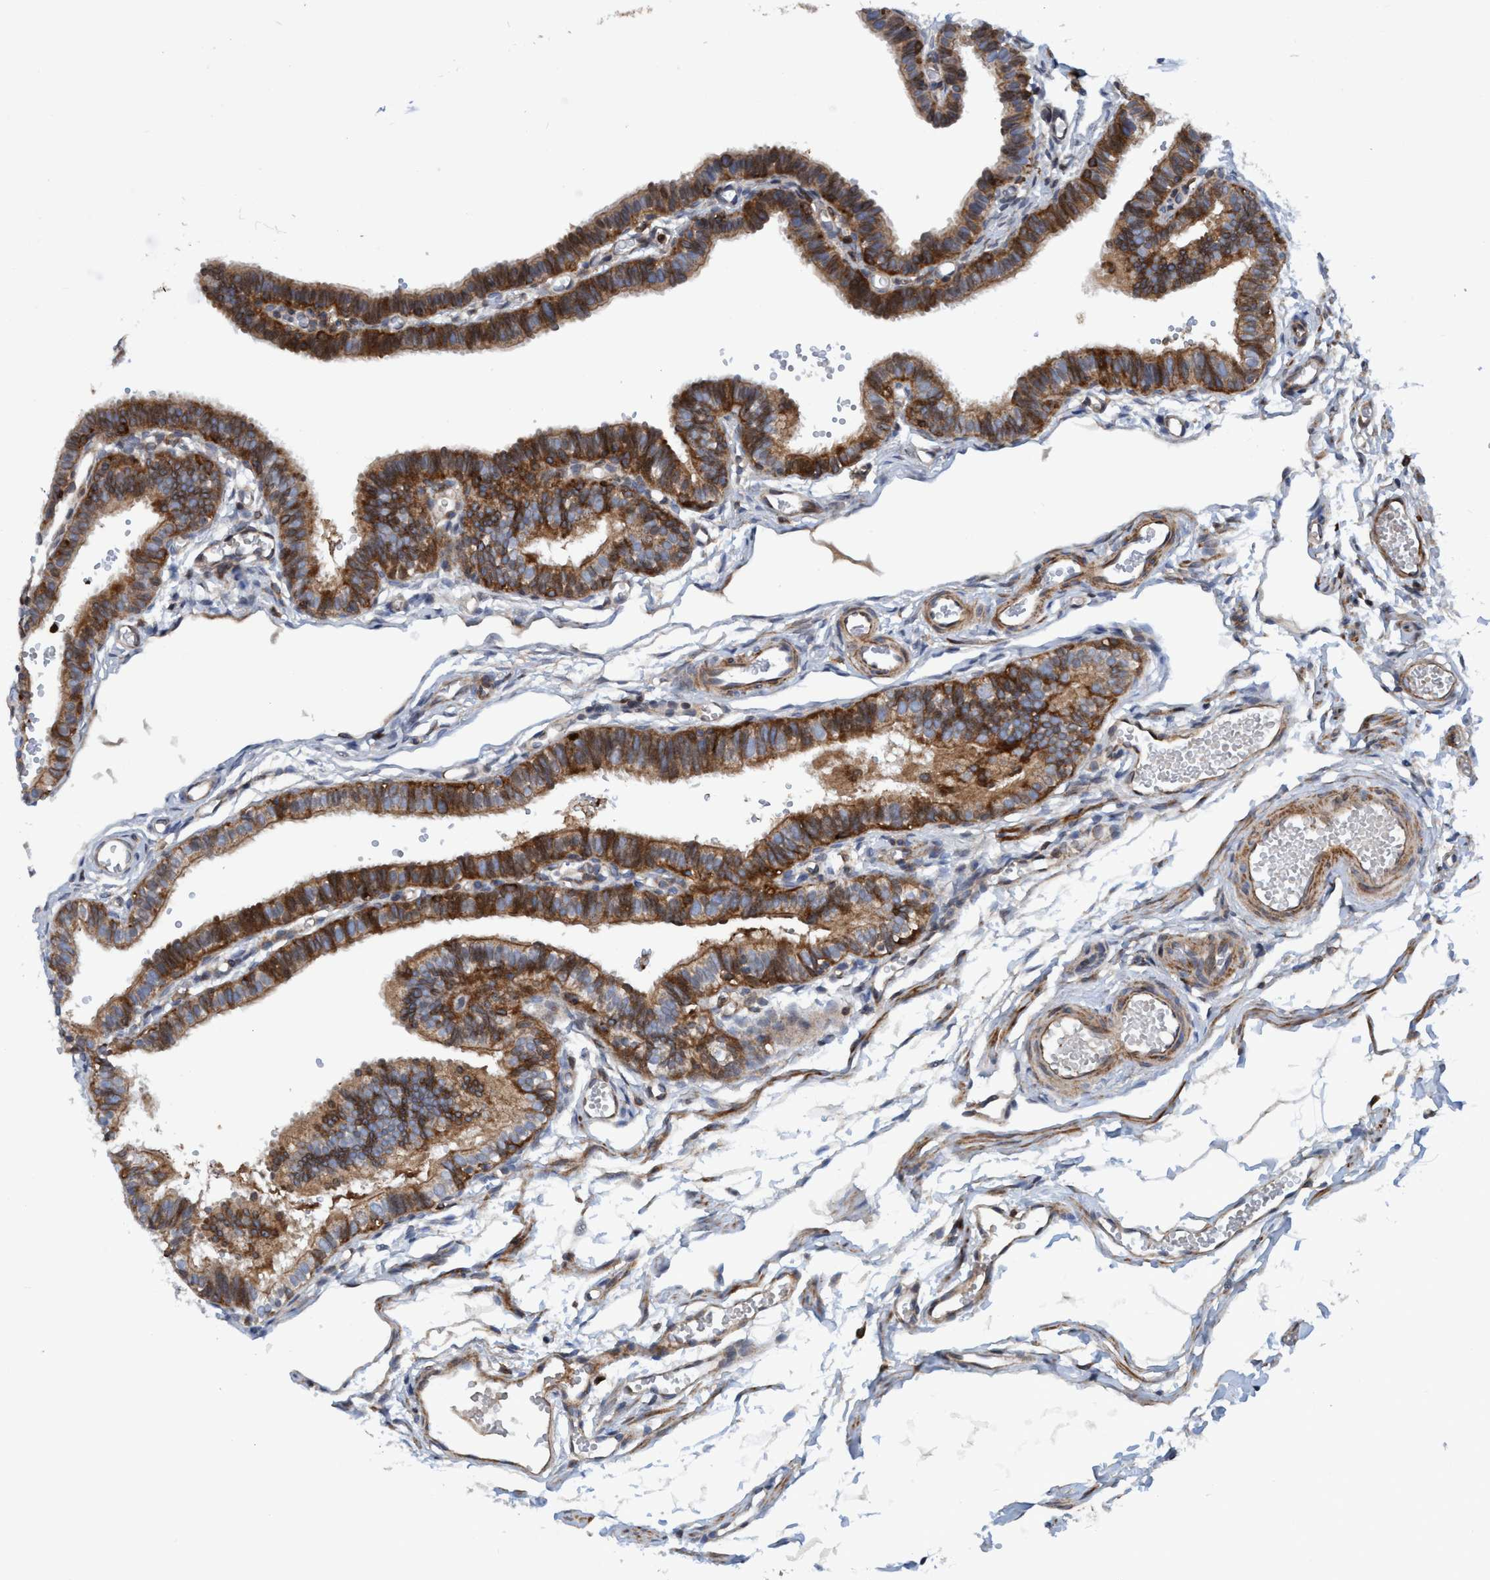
{"staining": {"intensity": "moderate", "quantity": ">75%", "location": "cytoplasmic/membranous"}, "tissue": "fallopian tube", "cell_type": "Glandular cells", "image_type": "normal", "snomed": [{"axis": "morphology", "description": "Normal tissue, NOS"}, {"axis": "topography", "description": "Fallopian tube"}, {"axis": "topography", "description": "Placenta"}], "caption": "Human fallopian tube stained with a brown dye exhibits moderate cytoplasmic/membranous positive positivity in about >75% of glandular cells.", "gene": "SLC16A3", "patient": {"sex": "female", "age": 34}}